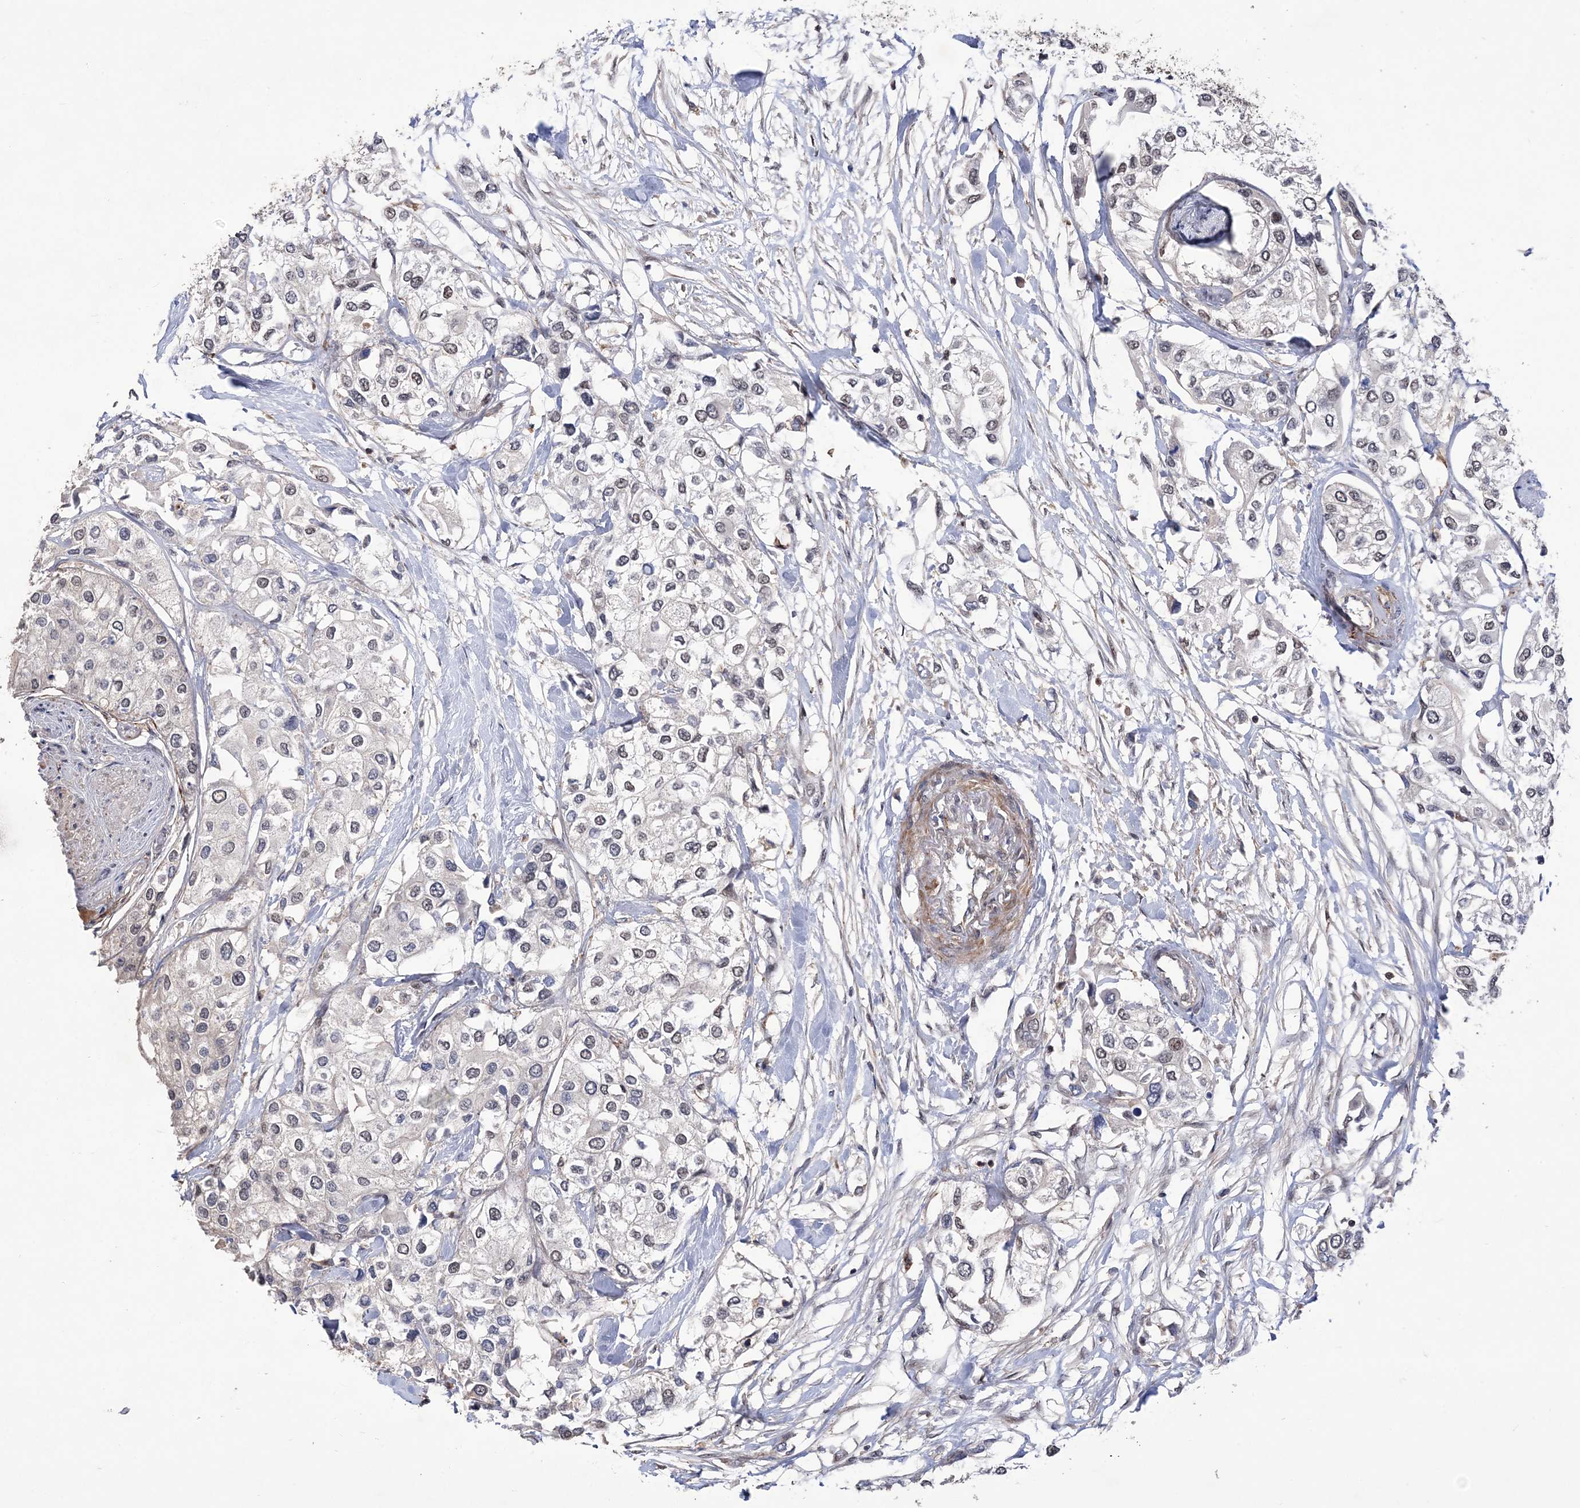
{"staining": {"intensity": "weak", "quantity": "25%-75%", "location": "nuclear"}, "tissue": "urothelial cancer", "cell_type": "Tumor cells", "image_type": "cancer", "snomed": [{"axis": "morphology", "description": "Urothelial carcinoma, High grade"}, {"axis": "topography", "description": "Urinary bladder"}], "caption": "Immunohistochemistry (IHC) photomicrograph of human urothelial carcinoma (high-grade) stained for a protein (brown), which demonstrates low levels of weak nuclear expression in approximately 25%-75% of tumor cells.", "gene": "BOD1L1", "patient": {"sex": "male", "age": 64}}